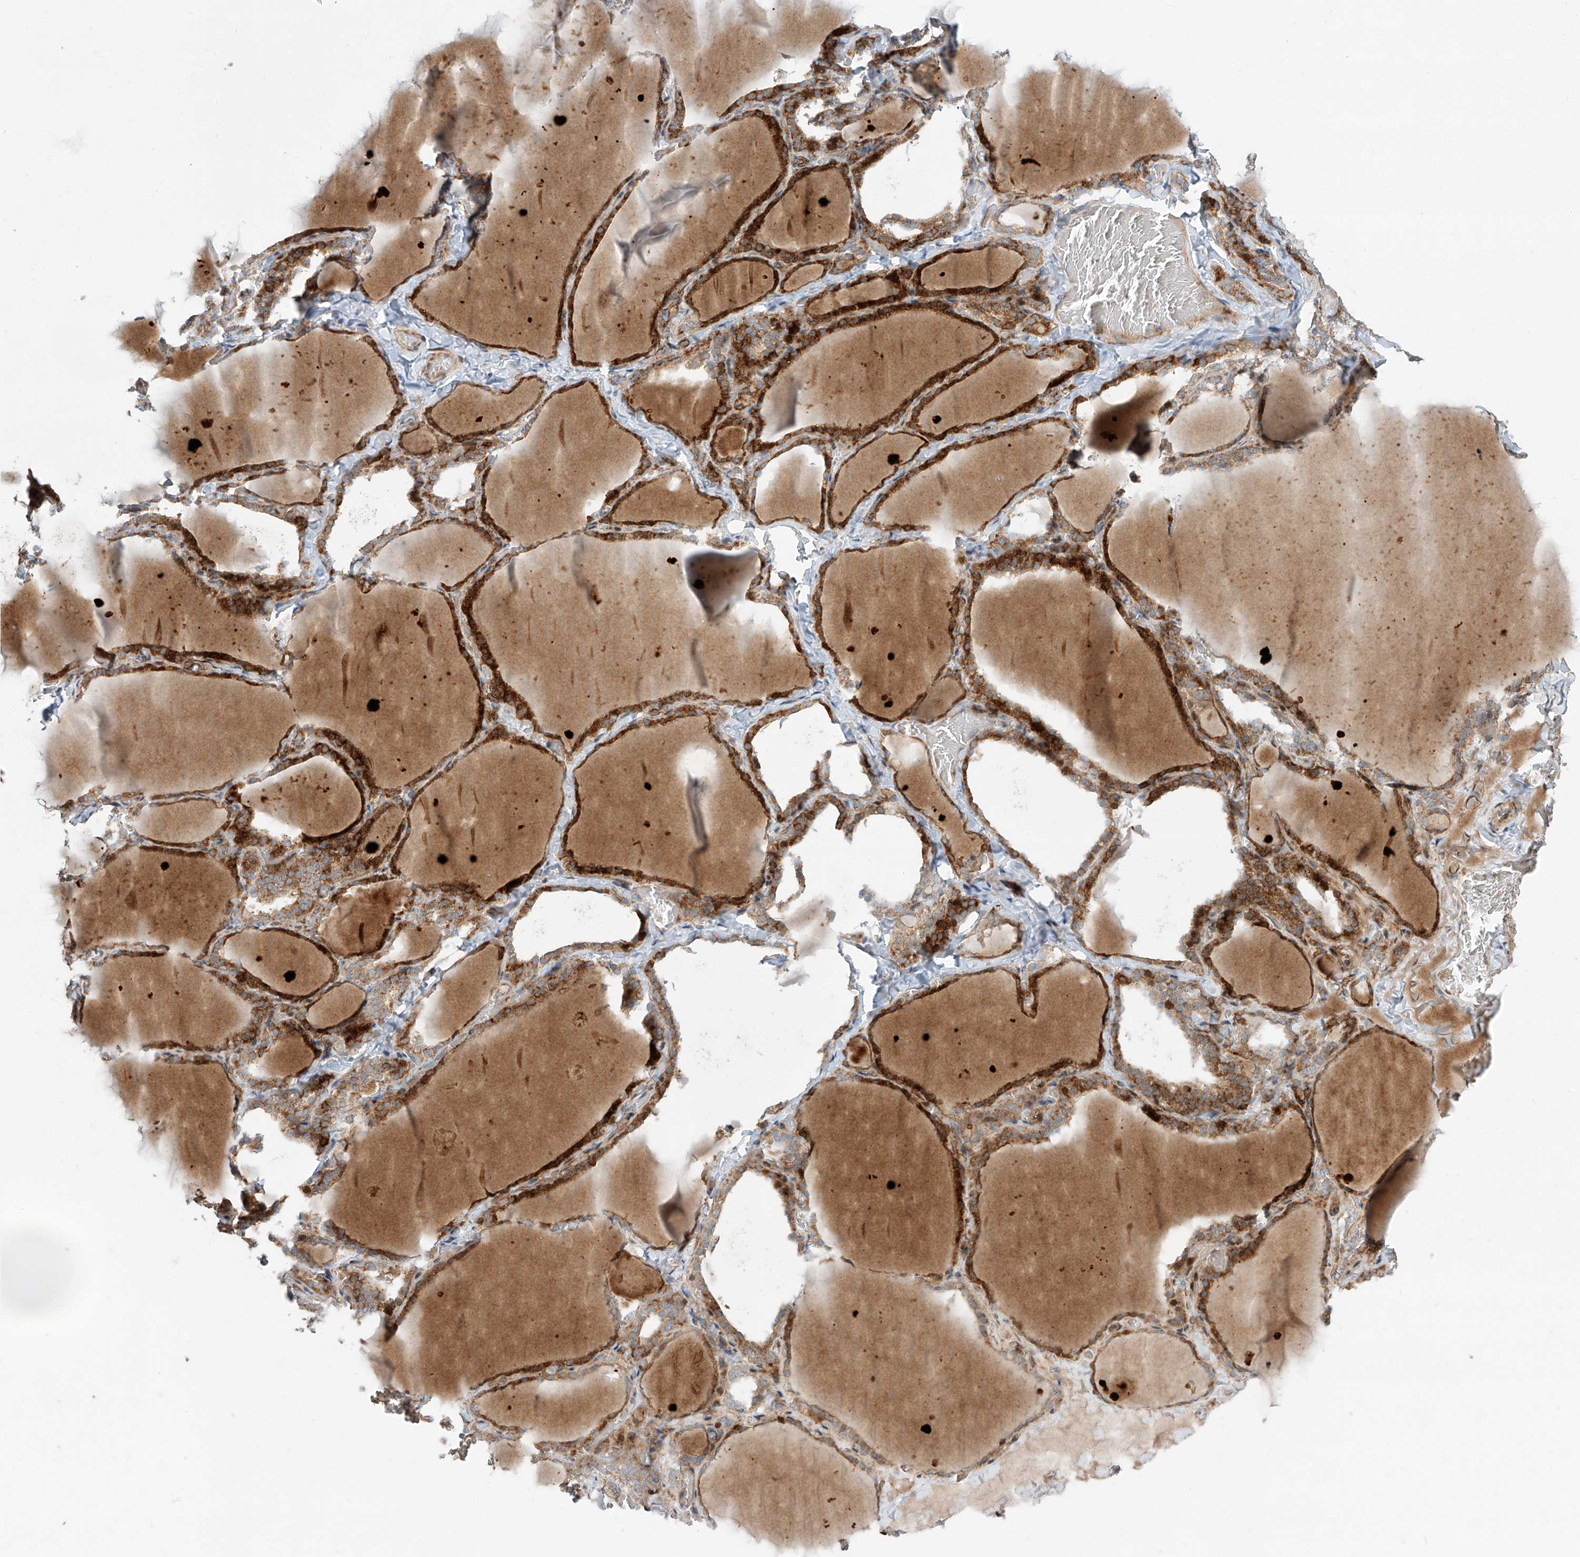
{"staining": {"intensity": "strong", "quantity": ">75%", "location": "cytoplasmic/membranous"}, "tissue": "thyroid gland", "cell_type": "Glandular cells", "image_type": "normal", "snomed": [{"axis": "morphology", "description": "Normal tissue, NOS"}, {"axis": "topography", "description": "Thyroid gland"}], "caption": "Immunohistochemistry (DAB (3,3'-diaminobenzidine)) staining of unremarkable human thyroid gland displays strong cytoplasmic/membranous protein staining in about >75% of glandular cells. Using DAB (brown) and hematoxylin (blue) stains, captured at high magnification using brightfield microscopy.", "gene": "USF3", "patient": {"sex": "female", "age": 22}}